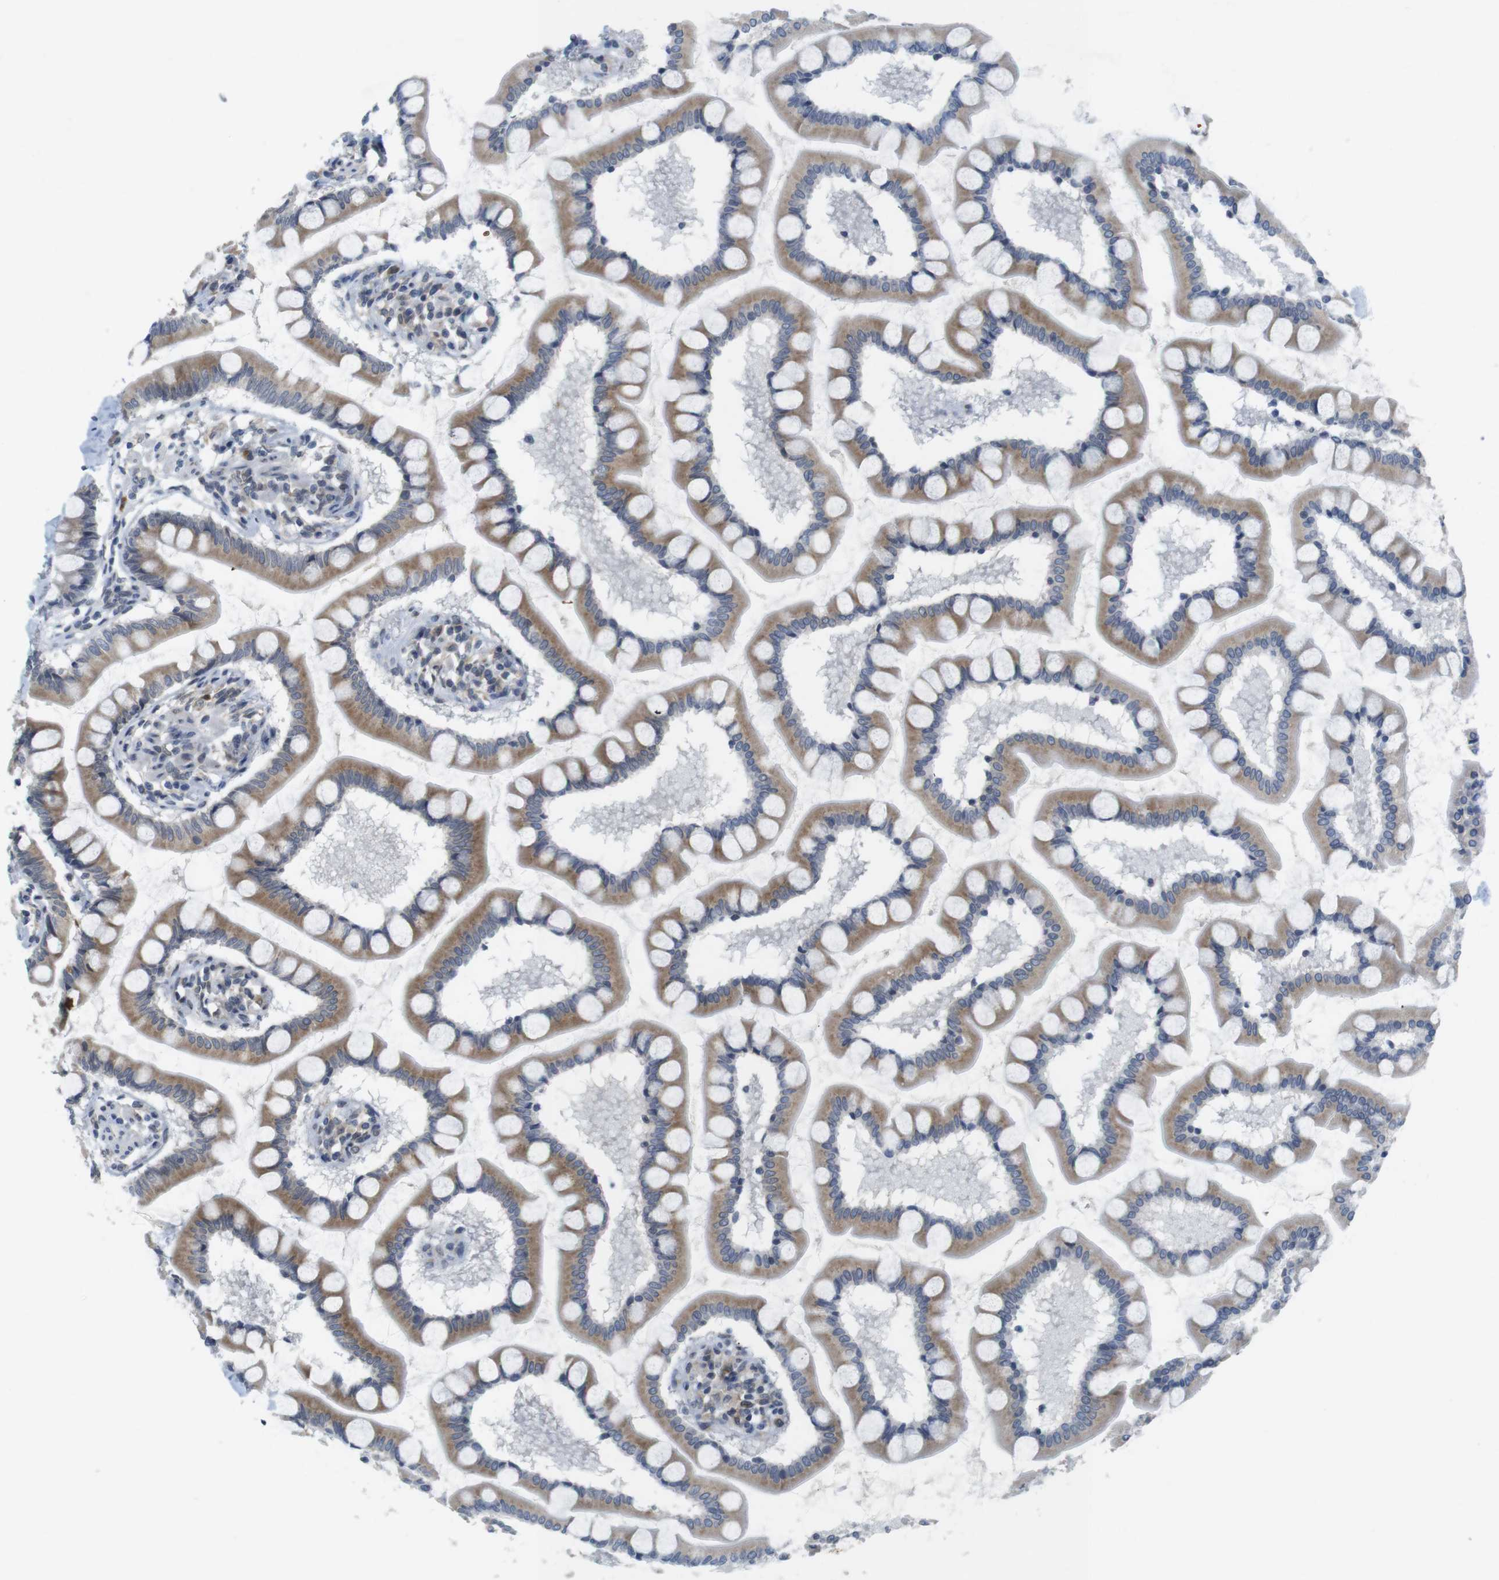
{"staining": {"intensity": "moderate", "quantity": ">75%", "location": "cytoplasmic/membranous"}, "tissue": "small intestine", "cell_type": "Glandular cells", "image_type": "normal", "snomed": [{"axis": "morphology", "description": "Normal tissue, NOS"}, {"axis": "topography", "description": "Small intestine"}], "caption": "Immunohistochemical staining of unremarkable small intestine demonstrates >75% levels of moderate cytoplasmic/membranous protein positivity in about >75% of glandular cells.", "gene": "ERGIC3", "patient": {"sex": "male", "age": 41}}